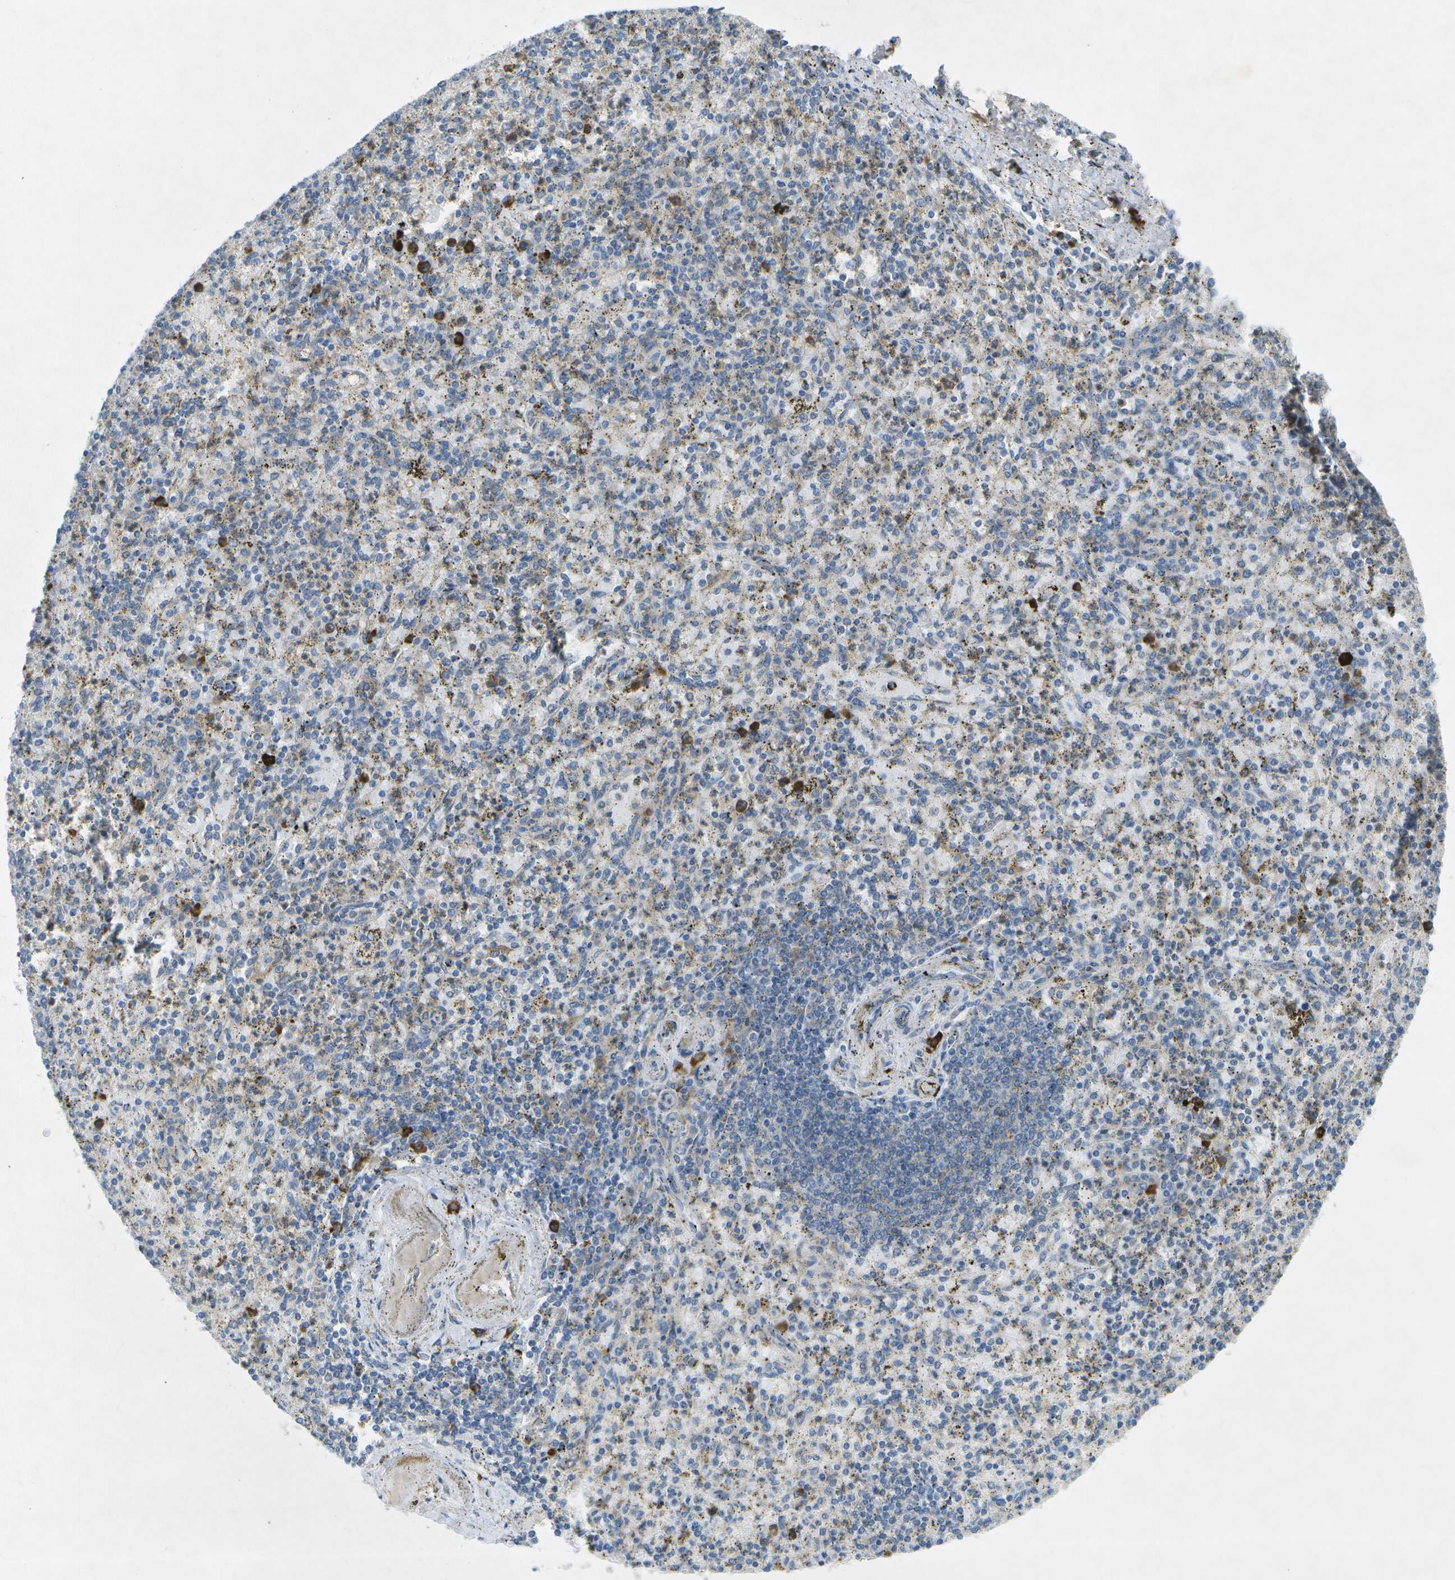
{"staining": {"intensity": "moderate", "quantity": "25%-75%", "location": "cytoplasmic/membranous"}, "tissue": "spleen", "cell_type": "Cells in red pulp", "image_type": "normal", "snomed": [{"axis": "morphology", "description": "Normal tissue, NOS"}, {"axis": "topography", "description": "Spleen"}], "caption": "Immunohistochemical staining of benign human spleen demonstrates moderate cytoplasmic/membranous protein staining in about 25%-75% of cells in red pulp.", "gene": "WNK2", "patient": {"sex": "male", "age": 72}}